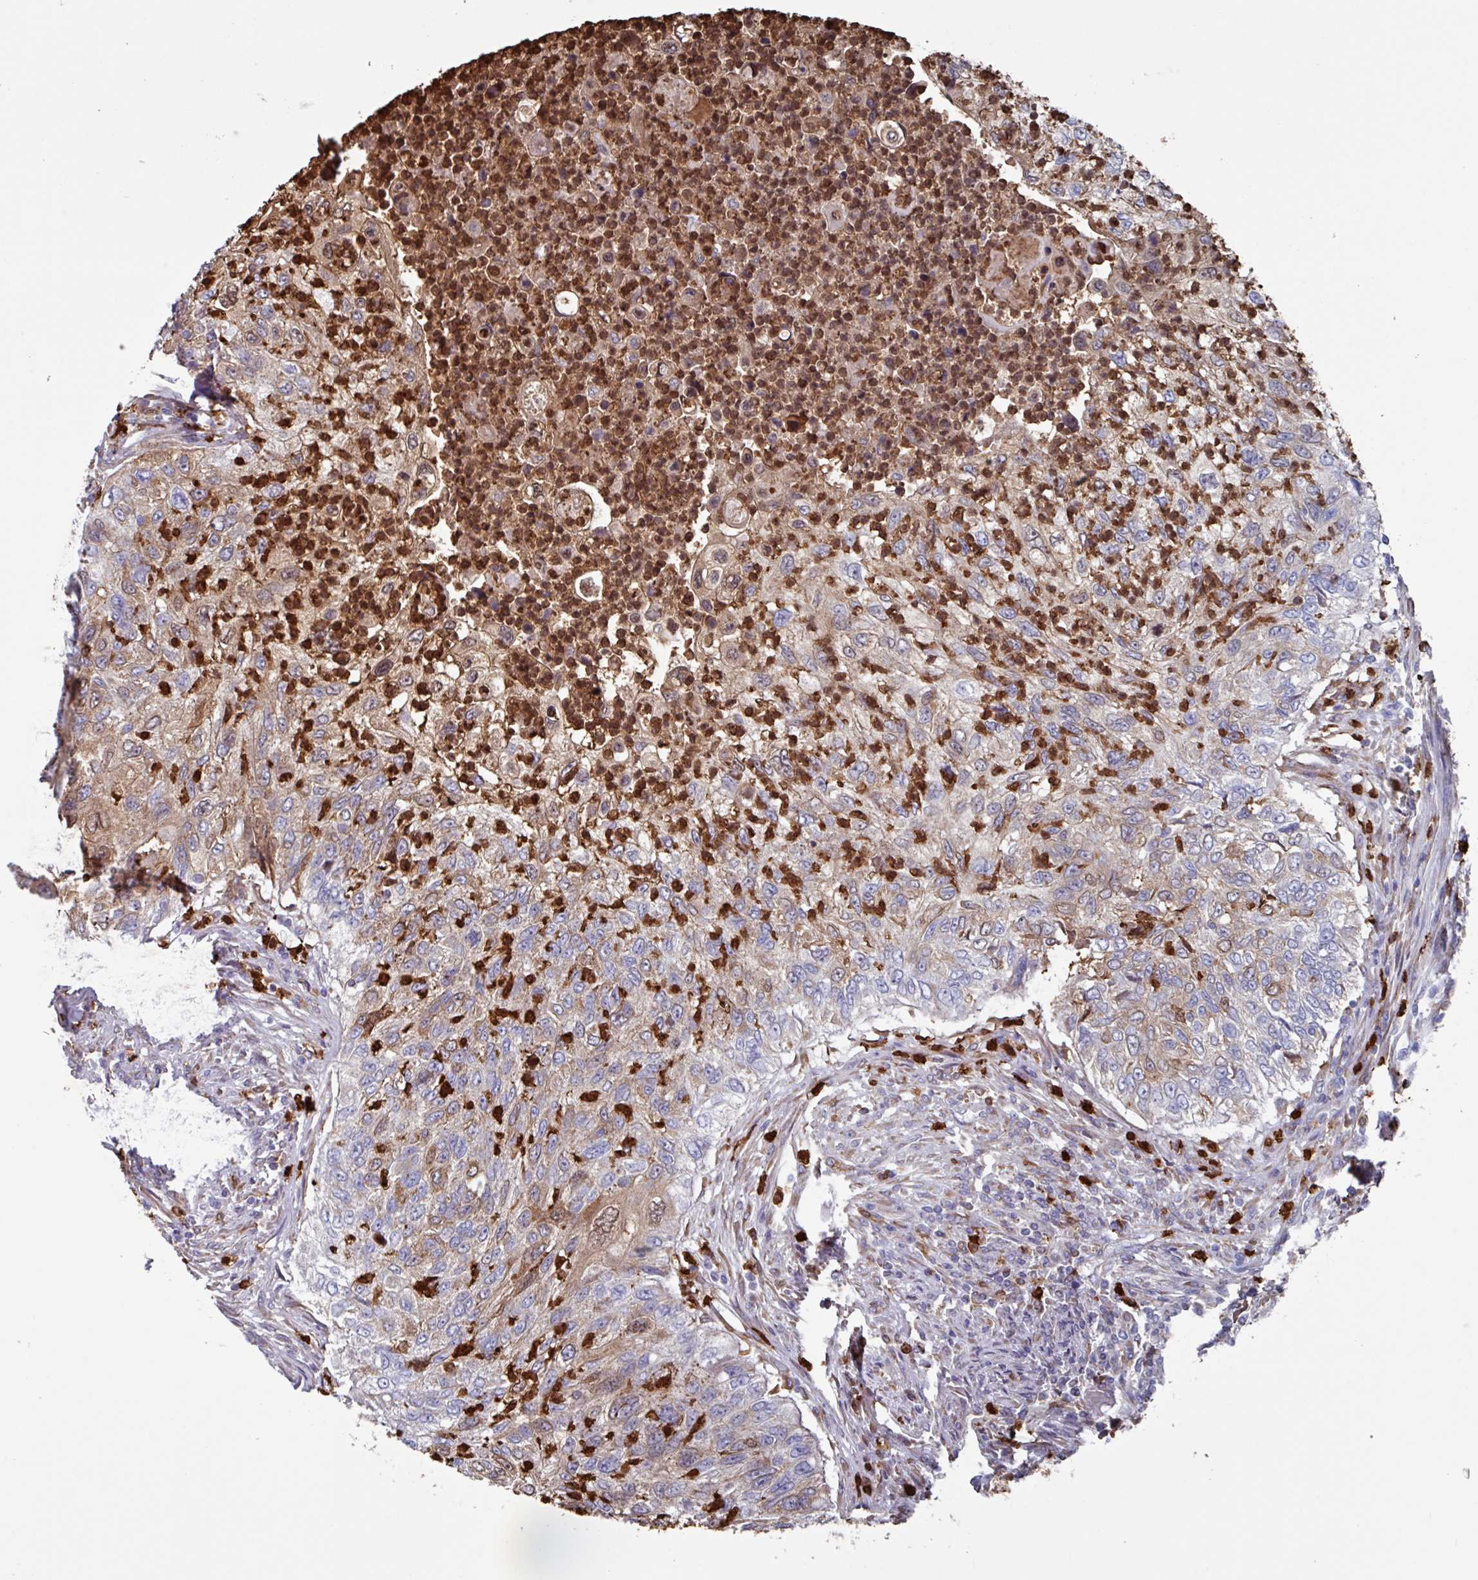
{"staining": {"intensity": "moderate", "quantity": "25%-75%", "location": "cytoplasmic/membranous,nuclear"}, "tissue": "urothelial cancer", "cell_type": "Tumor cells", "image_type": "cancer", "snomed": [{"axis": "morphology", "description": "Urothelial carcinoma, High grade"}, {"axis": "topography", "description": "Urinary bladder"}], "caption": "The immunohistochemical stain highlights moderate cytoplasmic/membranous and nuclear positivity in tumor cells of urothelial cancer tissue.", "gene": "UQCC2", "patient": {"sex": "female", "age": 60}}